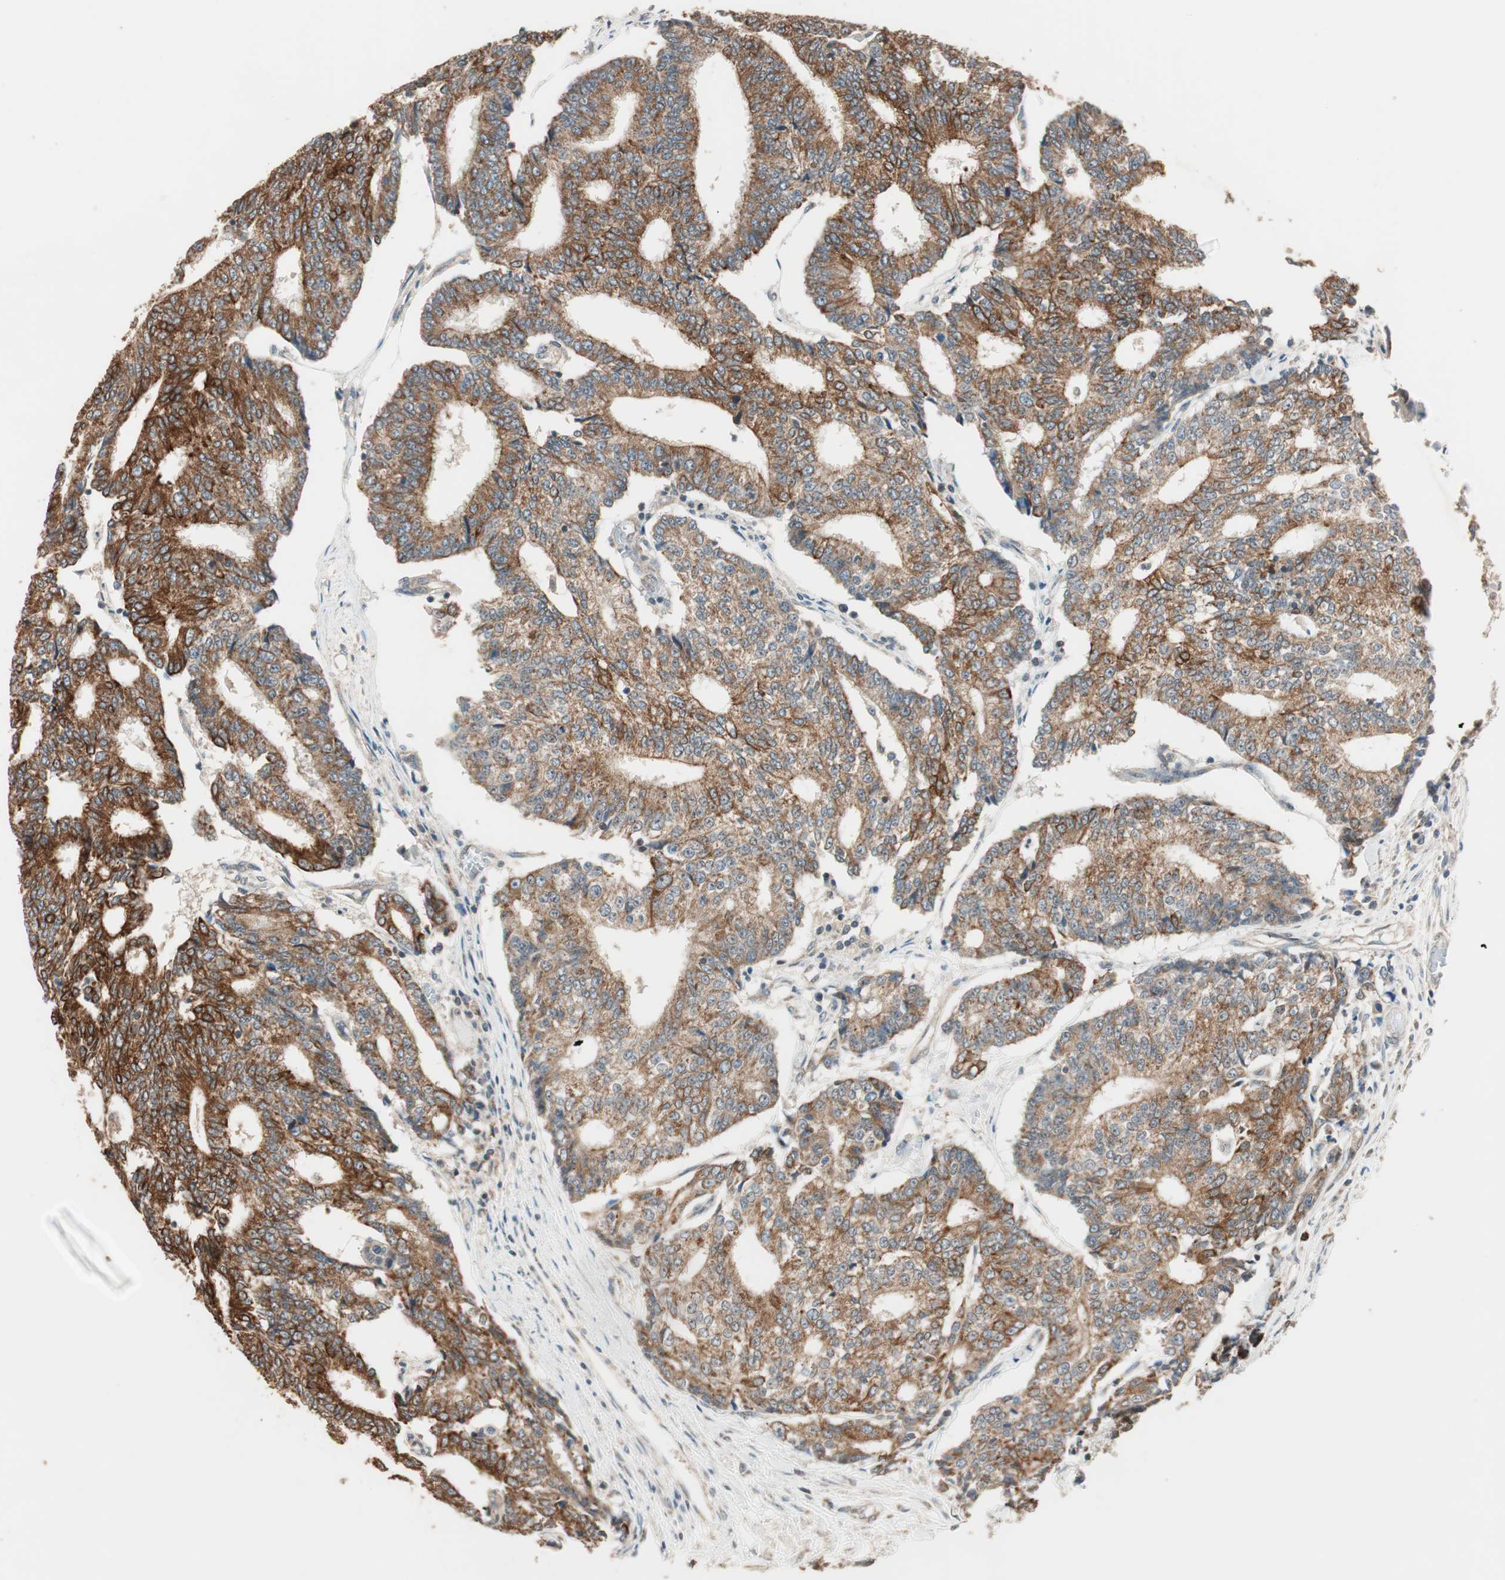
{"staining": {"intensity": "moderate", "quantity": ">75%", "location": "cytoplasmic/membranous"}, "tissue": "prostate cancer", "cell_type": "Tumor cells", "image_type": "cancer", "snomed": [{"axis": "morphology", "description": "Adenocarcinoma, High grade"}, {"axis": "topography", "description": "Prostate"}], "caption": "DAB immunohistochemical staining of high-grade adenocarcinoma (prostate) reveals moderate cytoplasmic/membranous protein staining in about >75% of tumor cells.", "gene": "TRIM21", "patient": {"sex": "male", "age": 55}}